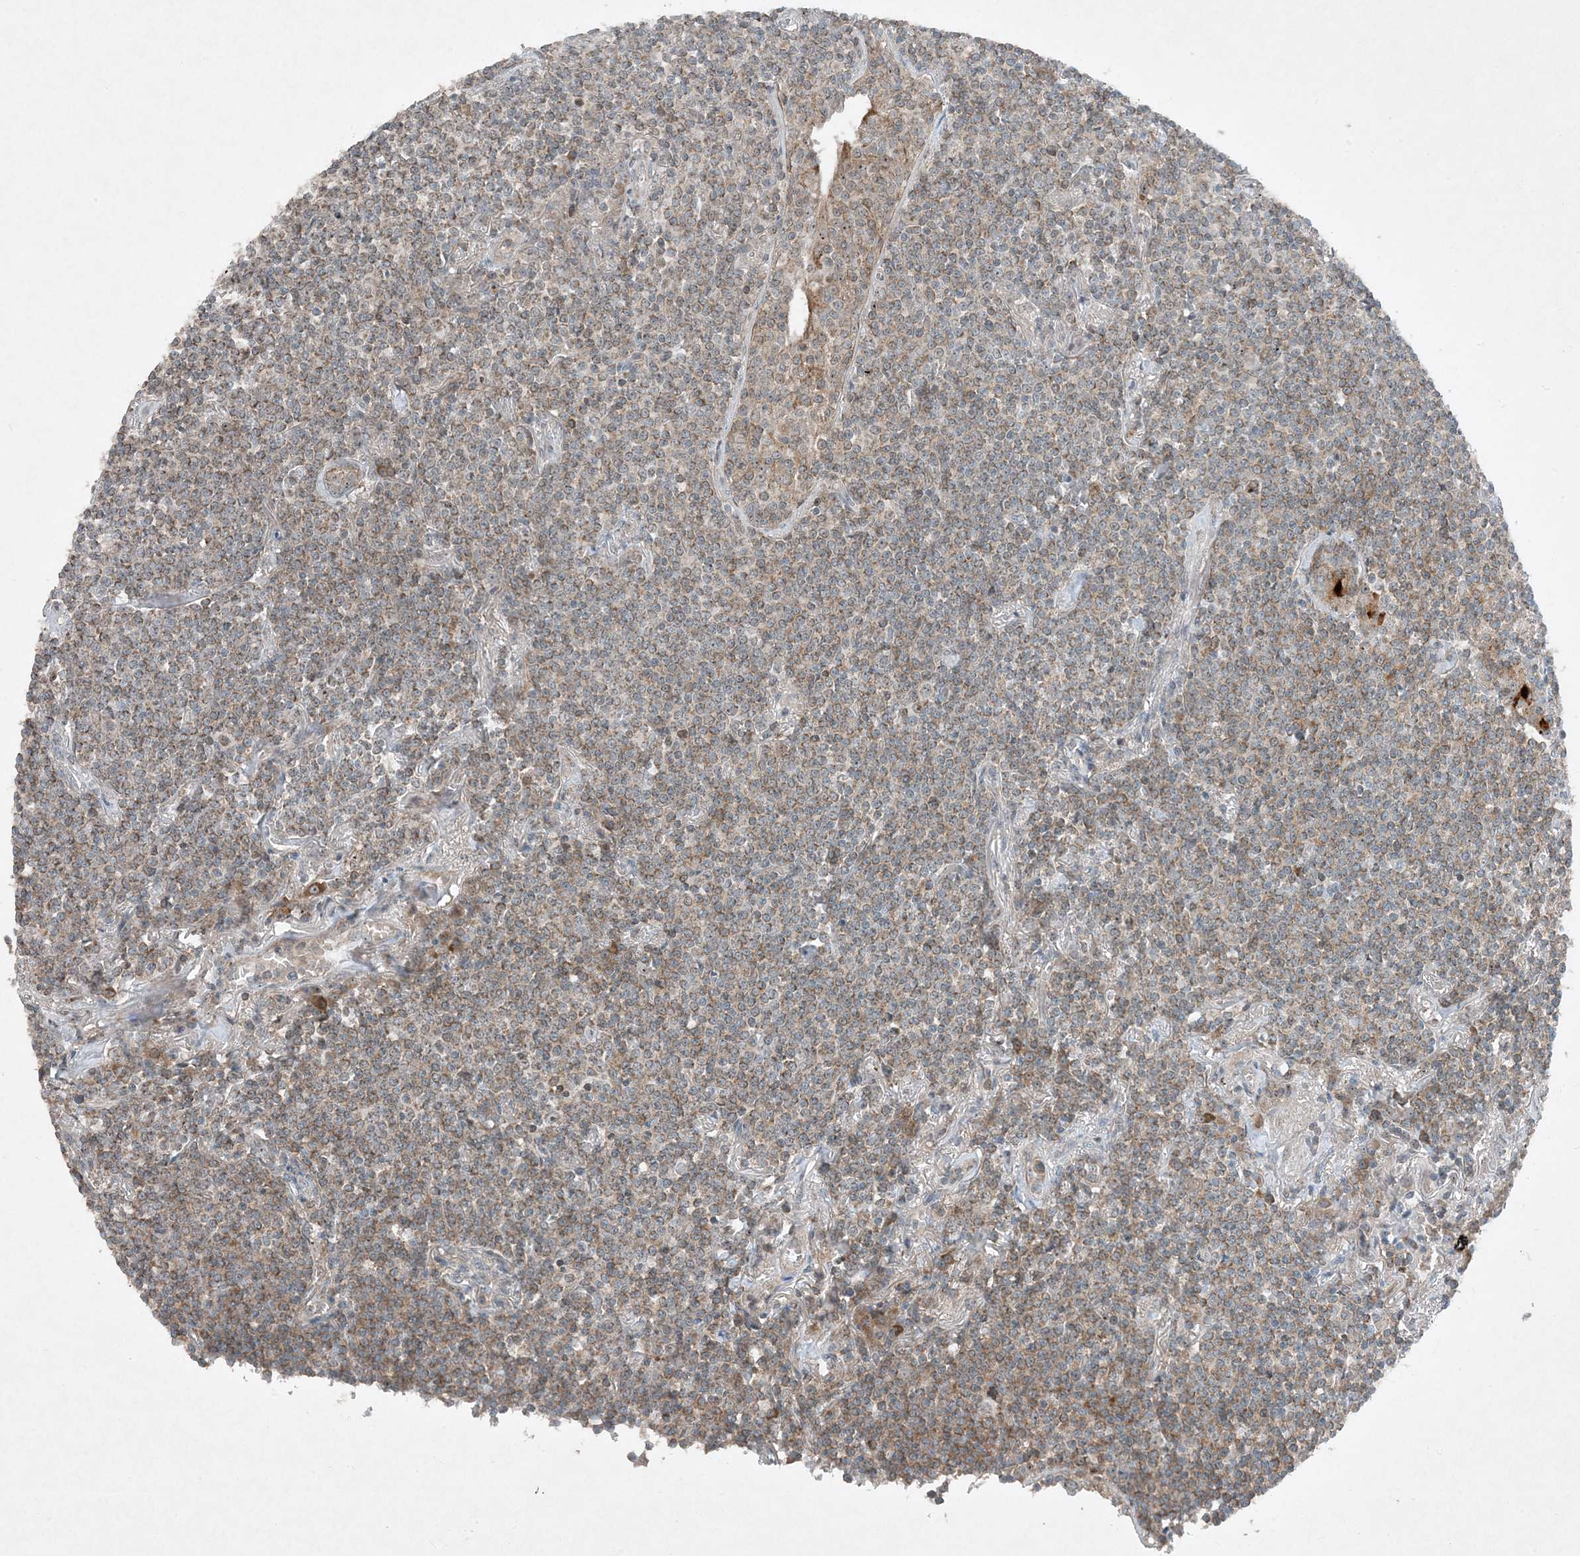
{"staining": {"intensity": "weak", "quantity": ">75%", "location": "cytoplasmic/membranous"}, "tissue": "lymphoma", "cell_type": "Tumor cells", "image_type": "cancer", "snomed": [{"axis": "morphology", "description": "Malignant lymphoma, non-Hodgkin's type, Low grade"}, {"axis": "topography", "description": "Lung"}], "caption": "Immunohistochemistry (IHC) of lymphoma shows low levels of weak cytoplasmic/membranous positivity in about >75% of tumor cells.", "gene": "MITD1", "patient": {"sex": "female", "age": 71}}